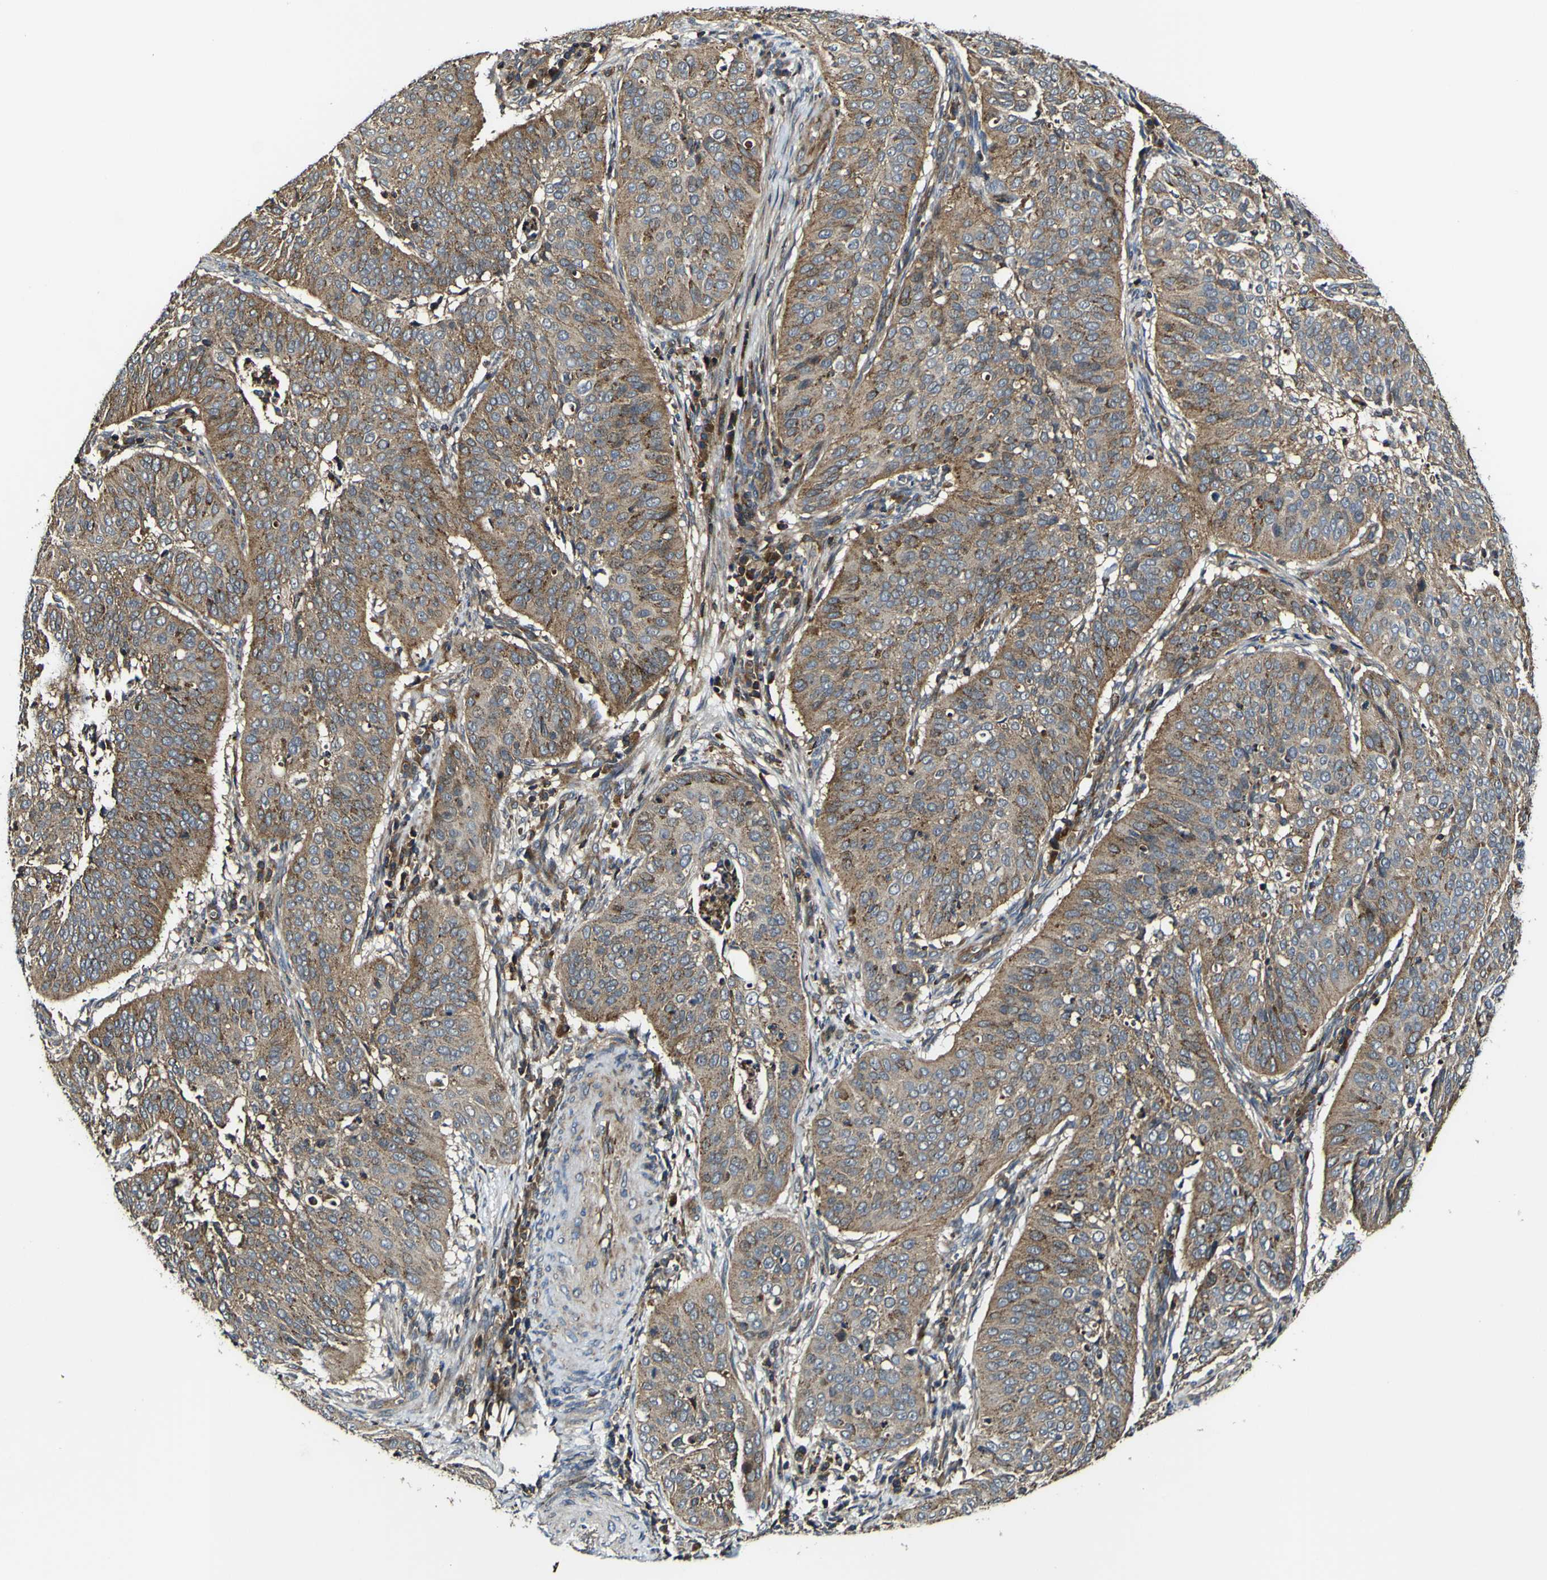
{"staining": {"intensity": "moderate", "quantity": ">75%", "location": "cytoplasmic/membranous"}, "tissue": "cervical cancer", "cell_type": "Tumor cells", "image_type": "cancer", "snomed": [{"axis": "morphology", "description": "Normal tissue, NOS"}, {"axis": "morphology", "description": "Squamous cell carcinoma, NOS"}, {"axis": "topography", "description": "Cervix"}], "caption": "The immunohistochemical stain shows moderate cytoplasmic/membranous staining in tumor cells of cervical cancer (squamous cell carcinoma) tissue.", "gene": "TNIK", "patient": {"sex": "female", "age": 39}}